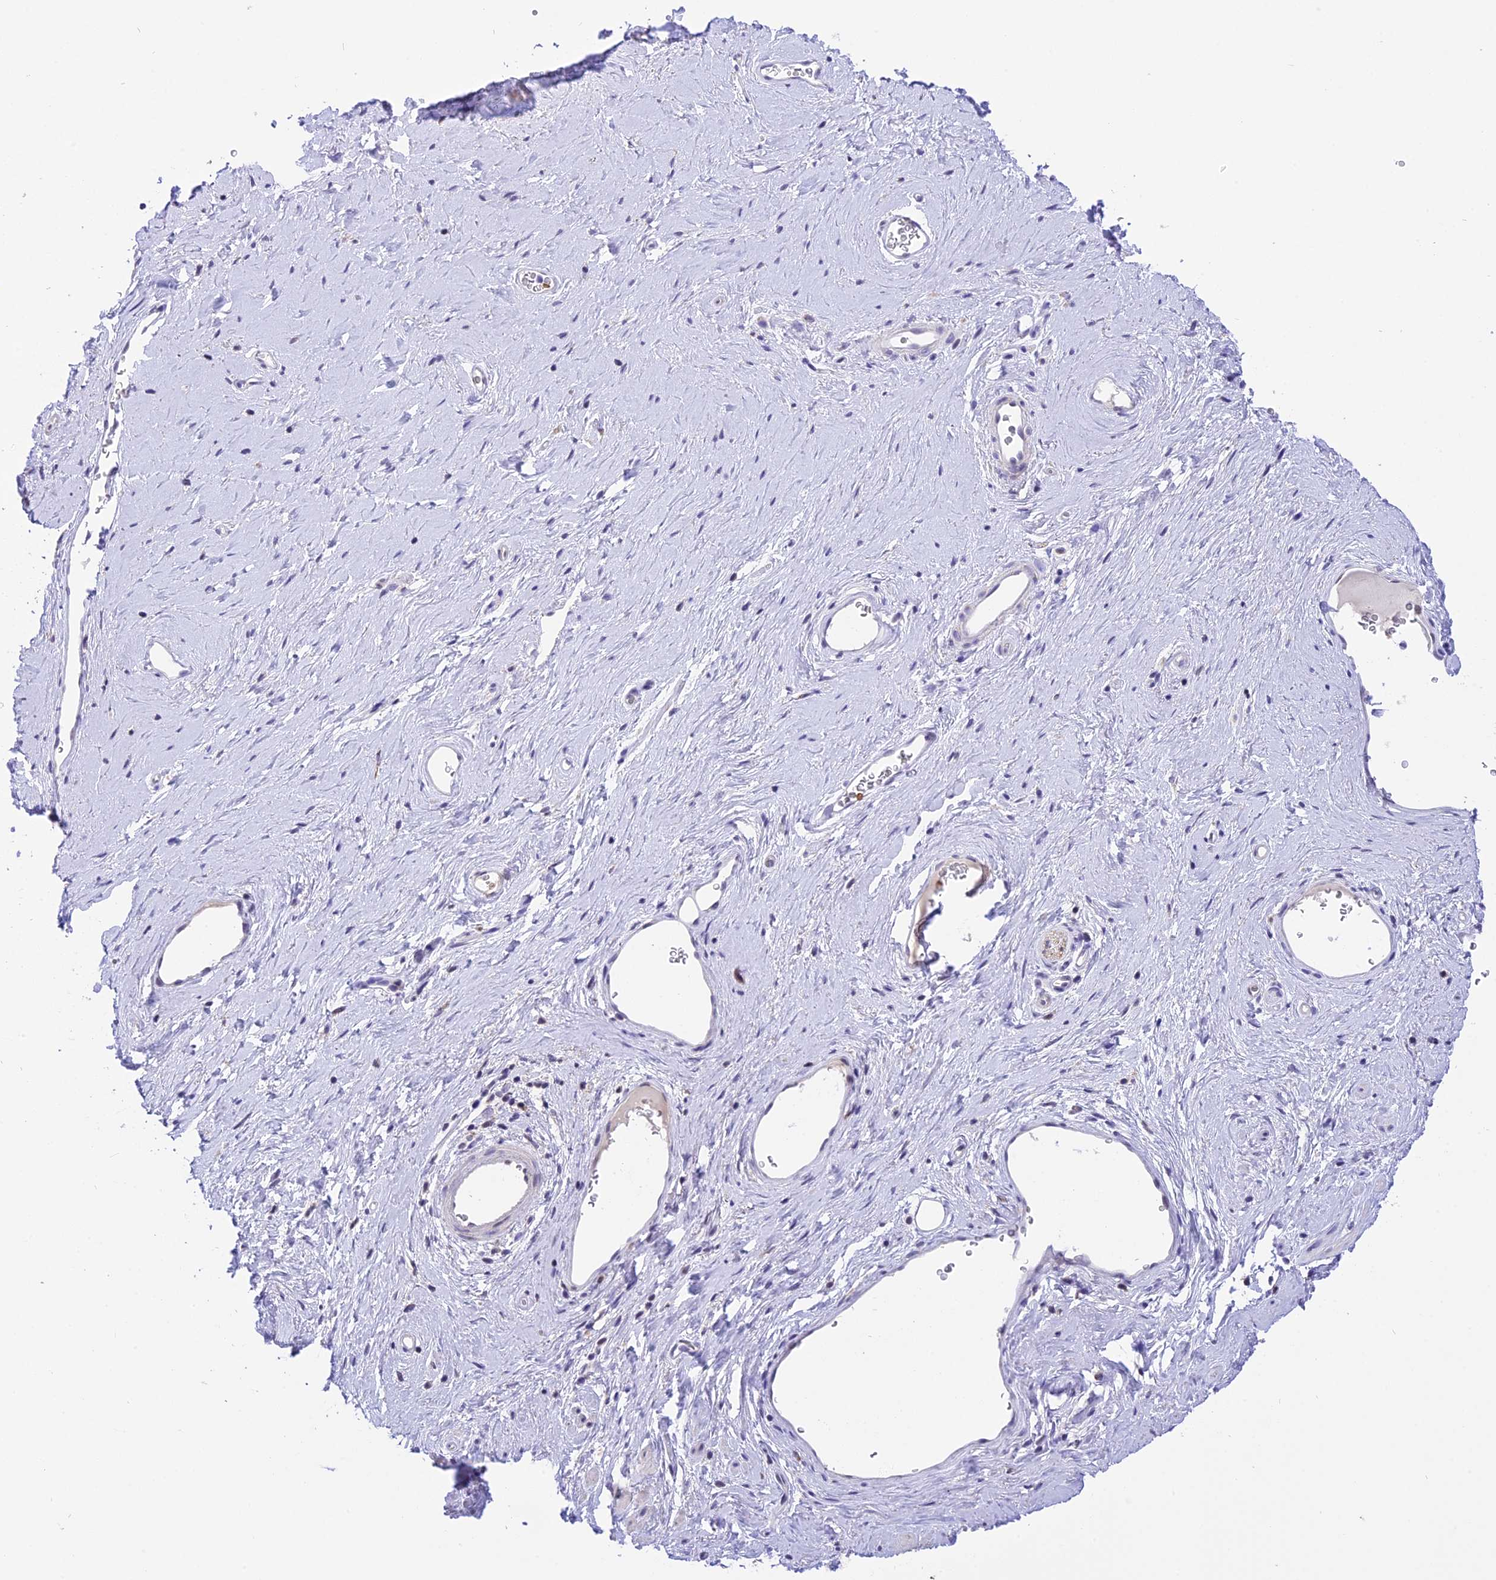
{"staining": {"intensity": "negative", "quantity": "none", "location": "none"}, "tissue": "adipose tissue", "cell_type": "Adipocytes", "image_type": "normal", "snomed": [{"axis": "morphology", "description": "Normal tissue, NOS"}, {"axis": "morphology", "description": "Adenocarcinoma, NOS"}, {"axis": "topography", "description": "Rectum"}, {"axis": "topography", "description": "Vagina"}, {"axis": "topography", "description": "Peripheral nerve tissue"}], "caption": "IHC image of normal adipose tissue stained for a protein (brown), which exhibits no positivity in adipocytes. (Stains: DAB (3,3'-diaminobenzidine) immunohistochemistry (IHC) with hematoxylin counter stain, Microscopy: brightfield microscopy at high magnification).", "gene": "AHSP", "patient": {"sex": "female", "age": 71}}